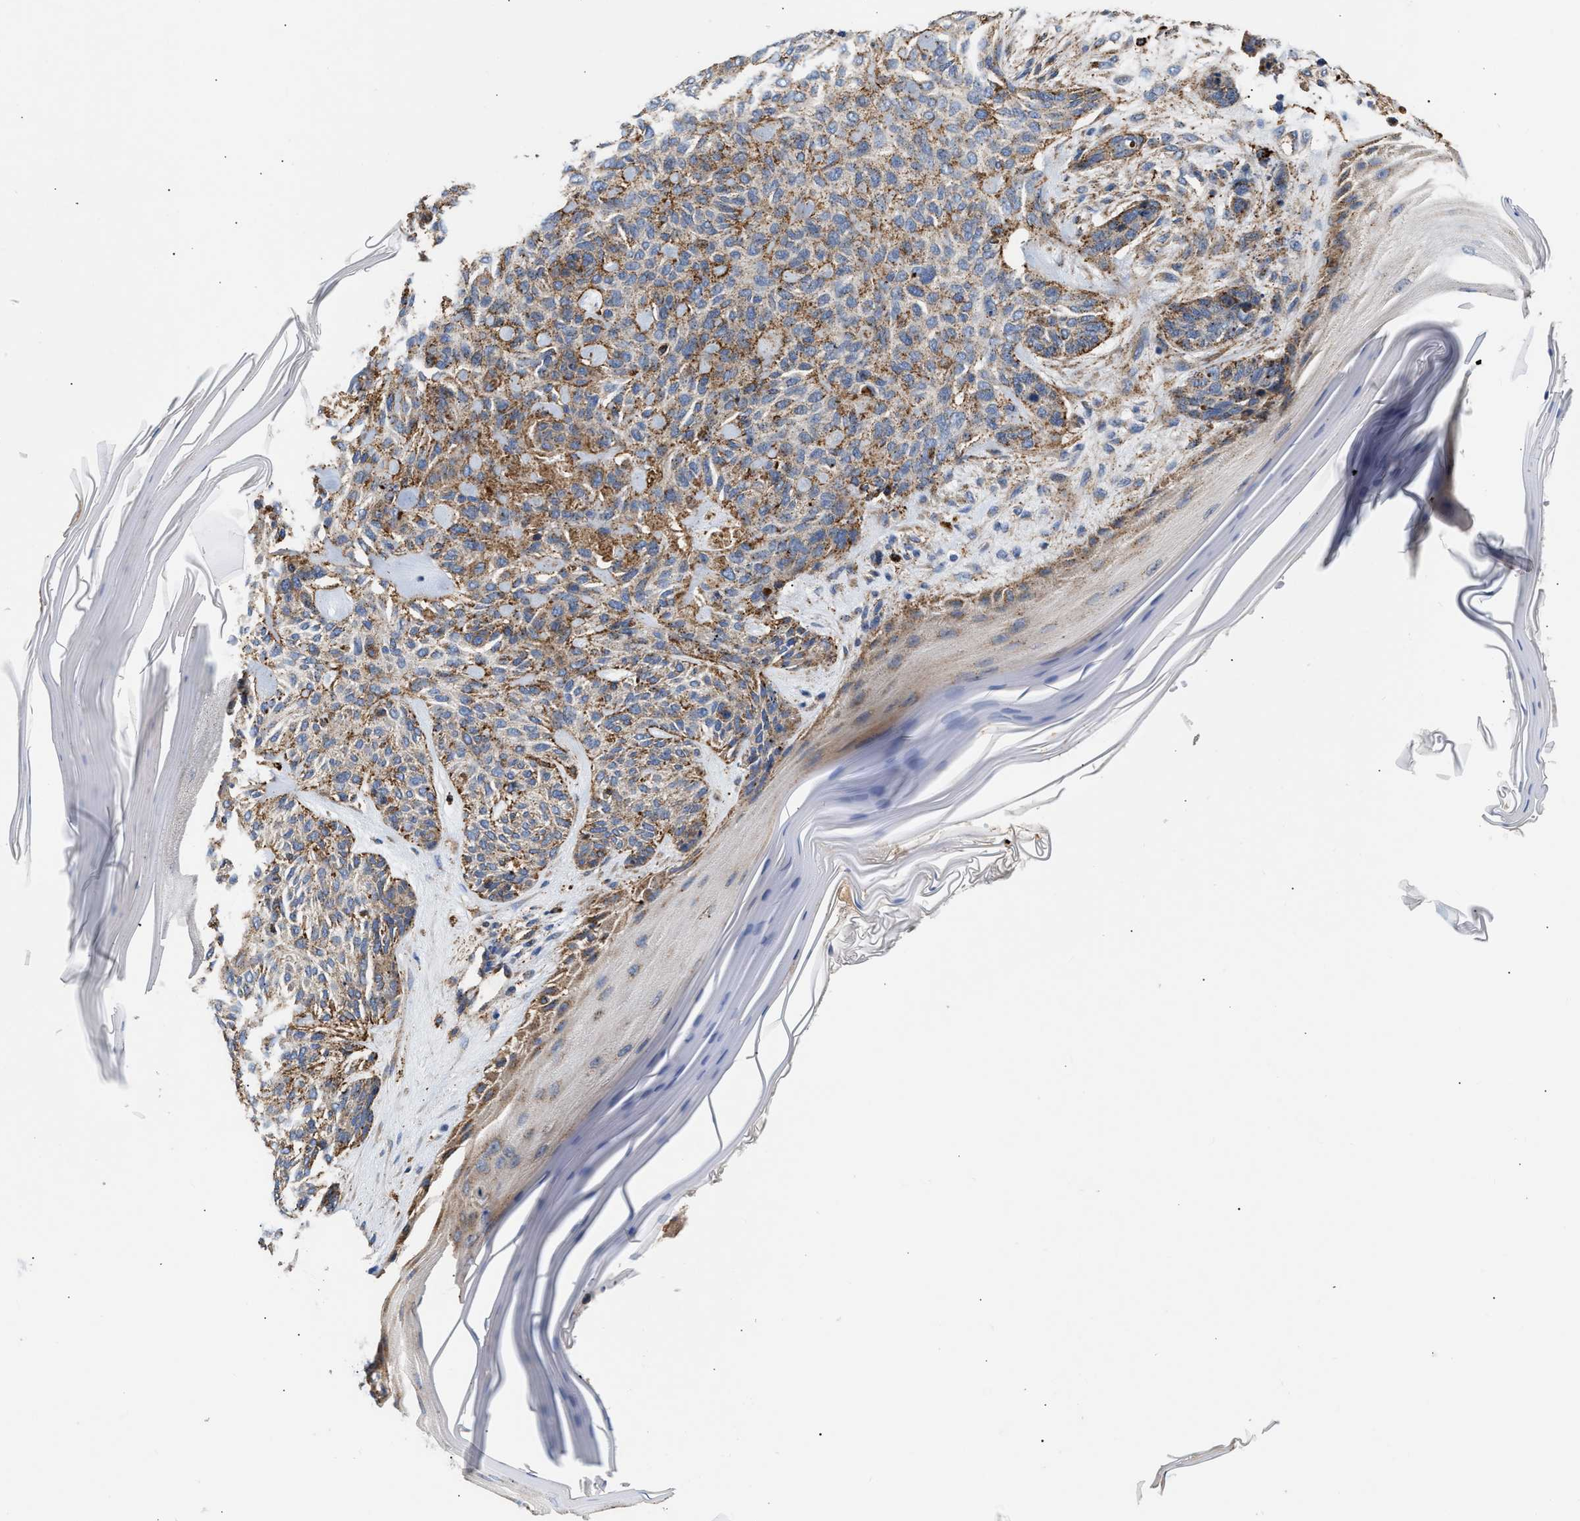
{"staining": {"intensity": "moderate", "quantity": ">75%", "location": "cytoplasmic/membranous"}, "tissue": "skin cancer", "cell_type": "Tumor cells", "image_type": "cancer", "snomed": [{"axis": "morphology", "description": "Basal cell carcinoma"}, {"axis": "topography", "description": "Skin"}], "caption": "Brown immunohistochemical staining in human skin cancer (basal cell carcinoma) shows moderate cytoplasmic/membranous staining in about >75% of tumor cells.", "gene": "CCDC146", "patient": {"sex": "male", "age": 55}}